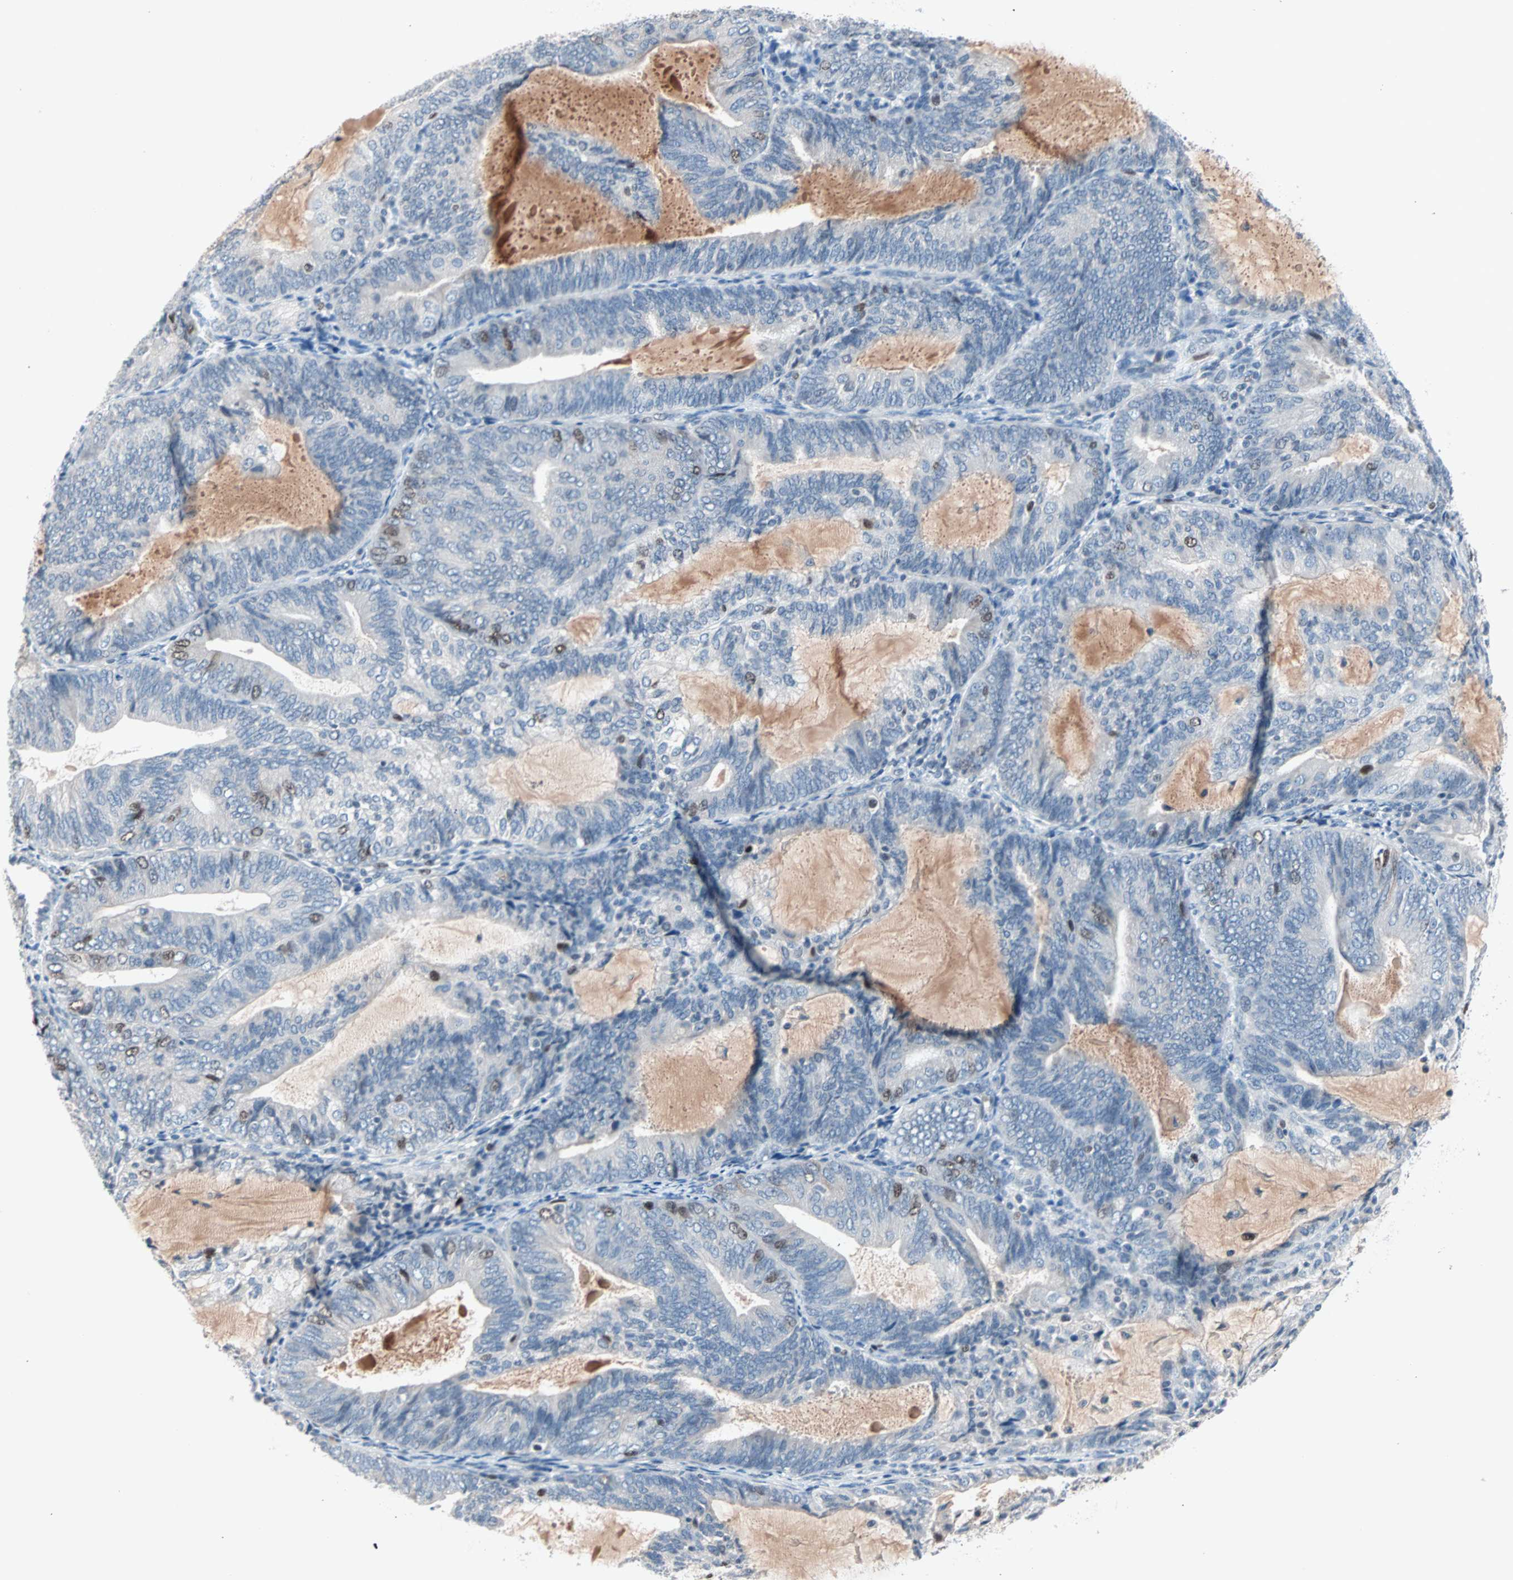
{"staining": {"intensity": "moderate", "quantity": "<25%", "location": "nuclear"}, "tissue": "endometrial cancer", "cell_type": "Tumor cells", "image_type": "cancer", "snomed": [{"axis": "morphology", "description": "Adenocarcinoma, NOS"}, {"axis": "topography", "description": "Endometrium"}], "caption": "Endometrial cancer stained for a protein exhibits moderate nuclear positivity in tumor cells.", "gene": "CCNE2", "patient": {"sex": "female", "age": 81}}